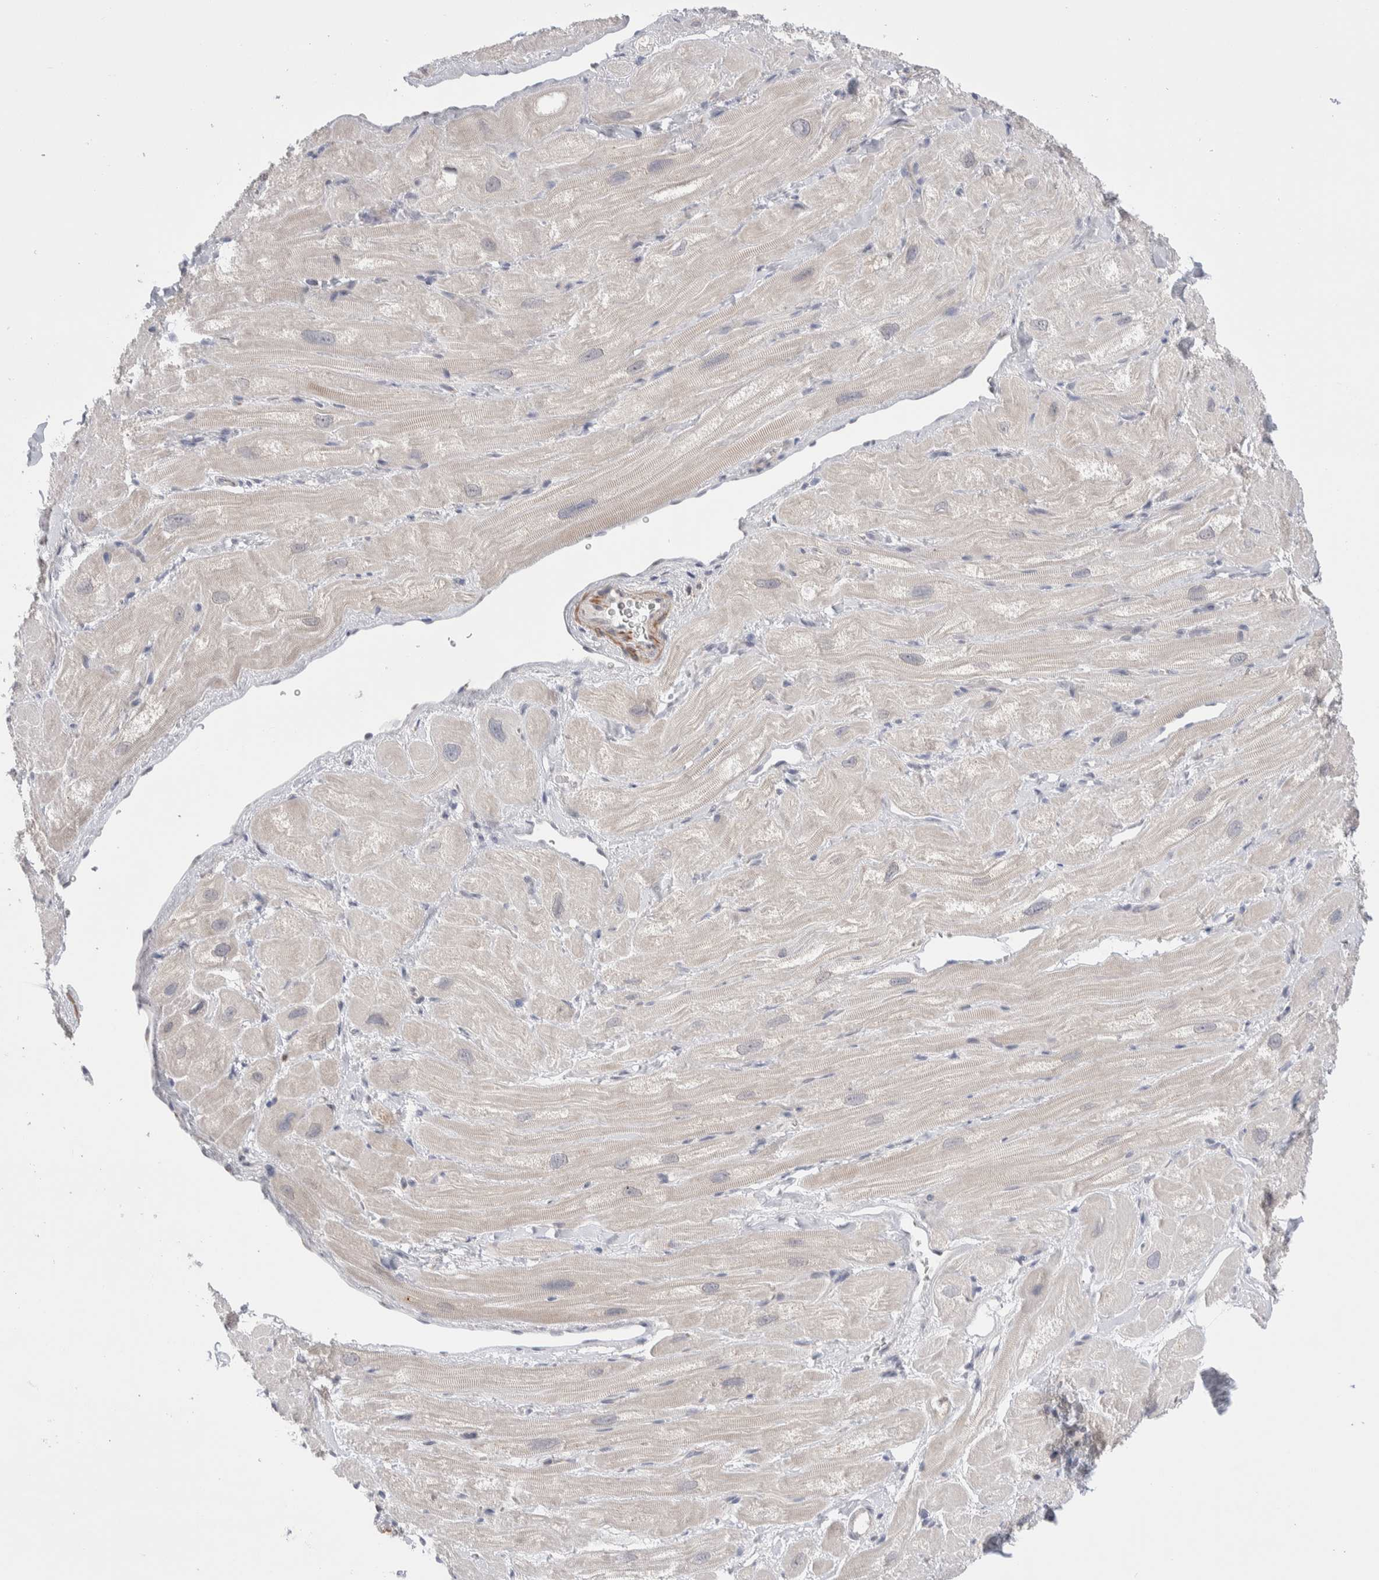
{"staining": {"intensity": "negative", "quantity": "none", "location": "none"}, "tissue": "heart muscle", "cell_type": "Cardiomyocytes", "image_type": "normal", "snomed": [{"axis": "morphology", "description": "Normal tissue, NOS"}, {"axis": "topography", "description": "Heart"}], "caption": "This is a histopathology image of IHC staining of unremarkable heart muscle, which shows no staining in cardiomyocytes.", "gene": "C1orf112", "patient": {"sex": "male", "age": 49}}